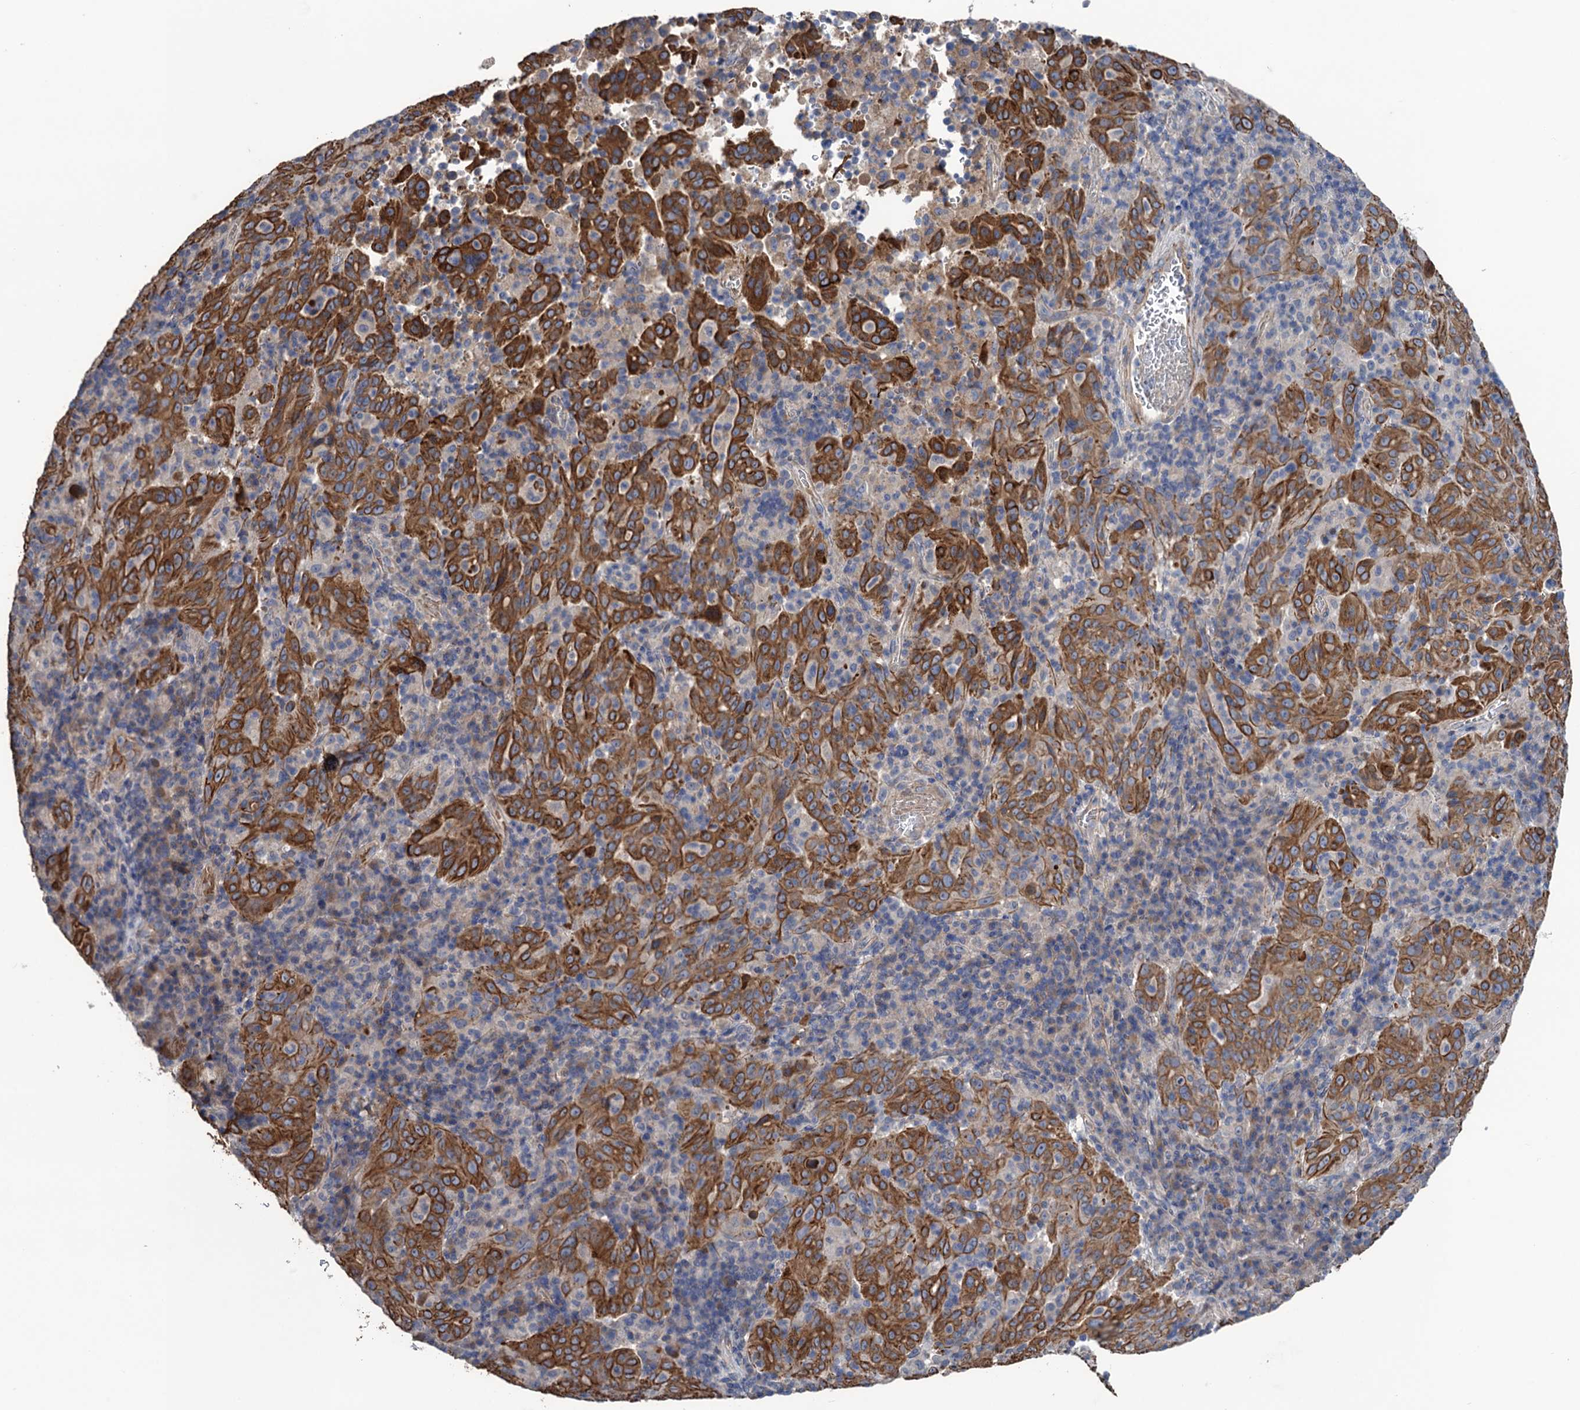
{"staining": {"intensity": "strong", "quantity": ">75%", "location": "cytoplasmic/membranous"}, "tissue": "pancreatic cancer", "cell_type": "Tumor cells", "image_type": "cancer", "snomed": [{"axis": "morphology", "description": "Adenocarcinoma, NOS"}, {"axis": "topography", "description": "Pancreas"}], "caption": "Immunohistochemistry (IHC) image of neoplastic tissue: human pancreatic cancer stained using IHC demonstrates high levels of strong protein expression localized specifically in the cytoplasmic/membranous of tumor cells, appearing as a cytoplasmic/membranous brown color.", "gene": "SMCO3", "patient": {"sex": "male", "age": 63}}